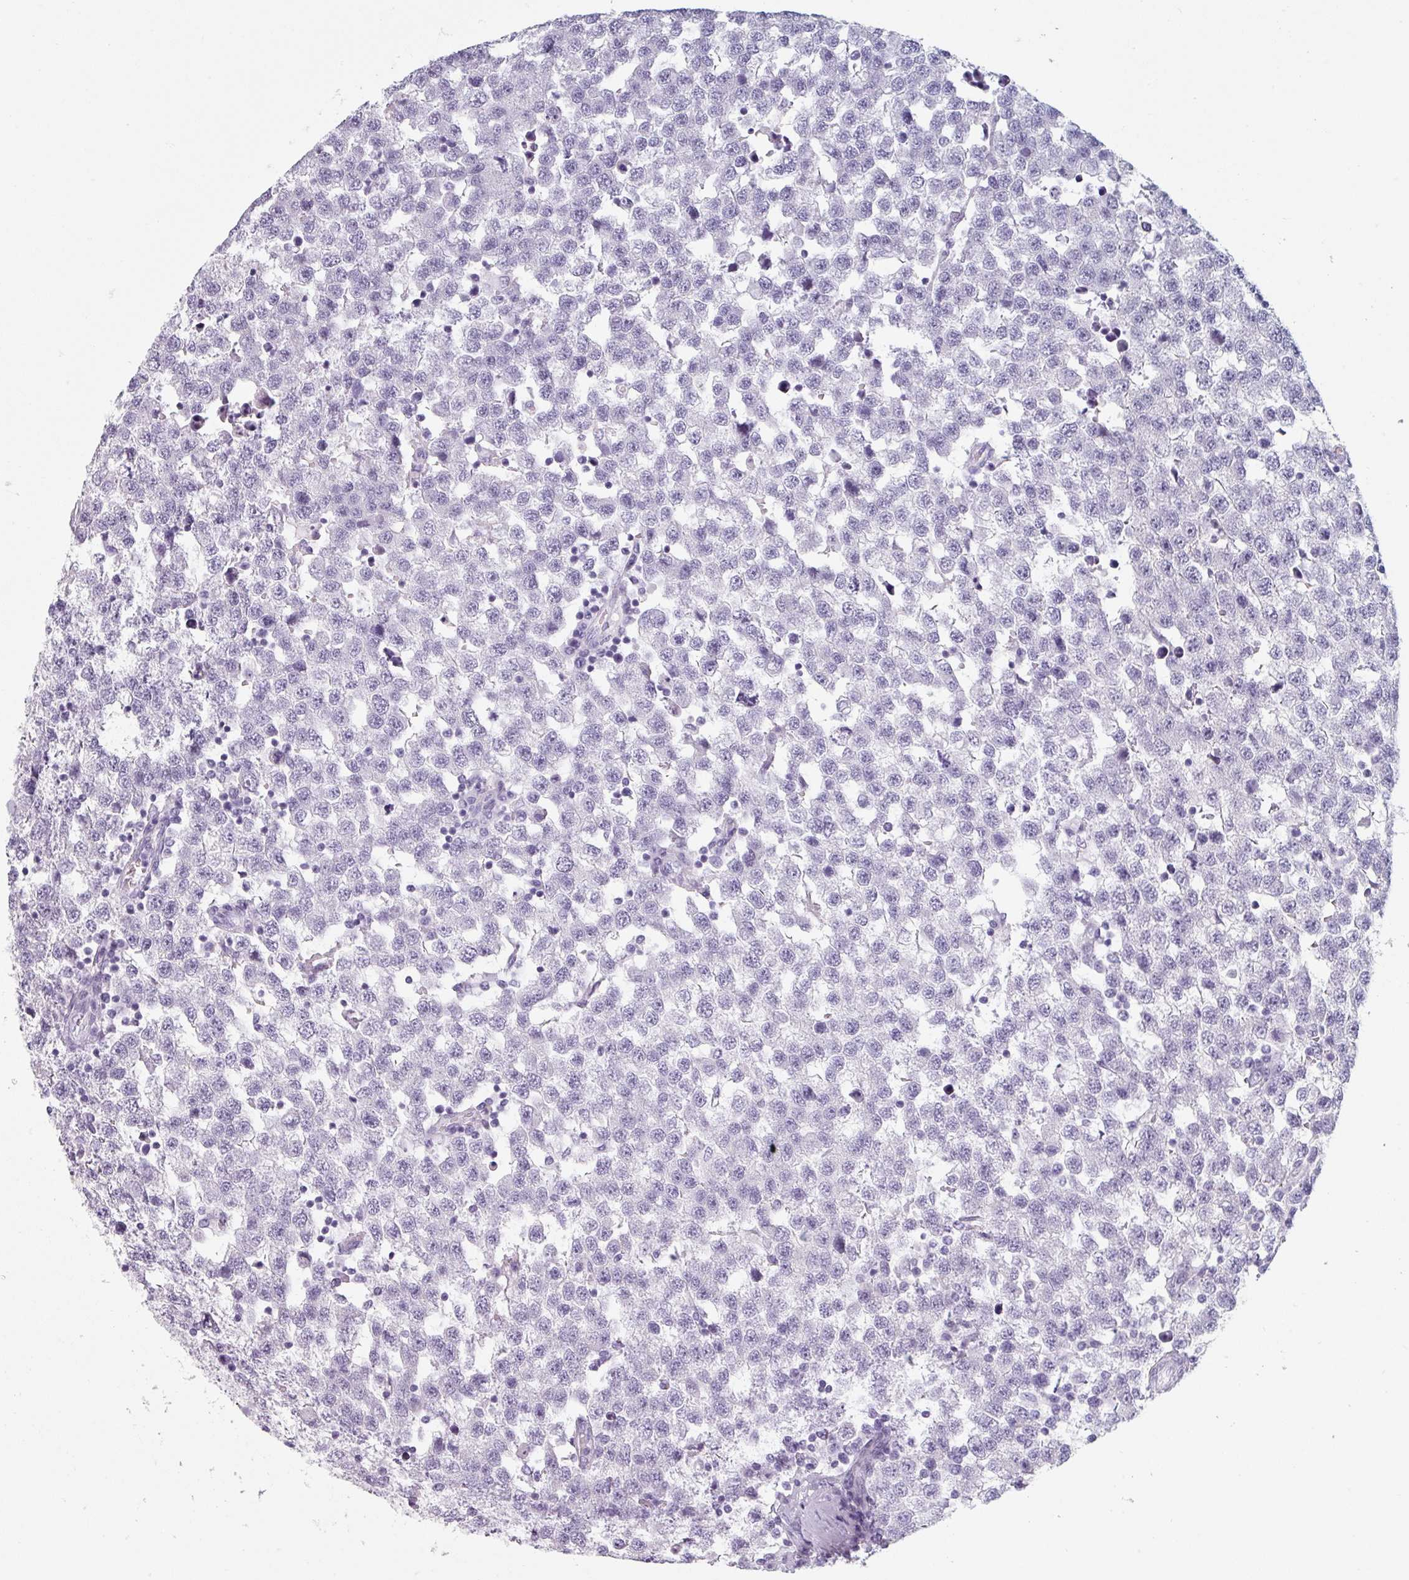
{"staining": {"intensity": "negative", "quantity": "none", "location": "none"}, "tissue": "testis cancer", "cell_type": "Tumor cells", "image_type": "cancer", "snomed": [{"axis": "morphology", "description": "Seminoma, NOS"}, {"axis": "topography", "description": "Testis"}], "caption": "Human testis cancer (seminoma) stained for a protein using immunohistochemistry exhibits no expression in tumor cells.", "gene": "SFTPA1", "patient": {"sex": "male", "age": 34}}